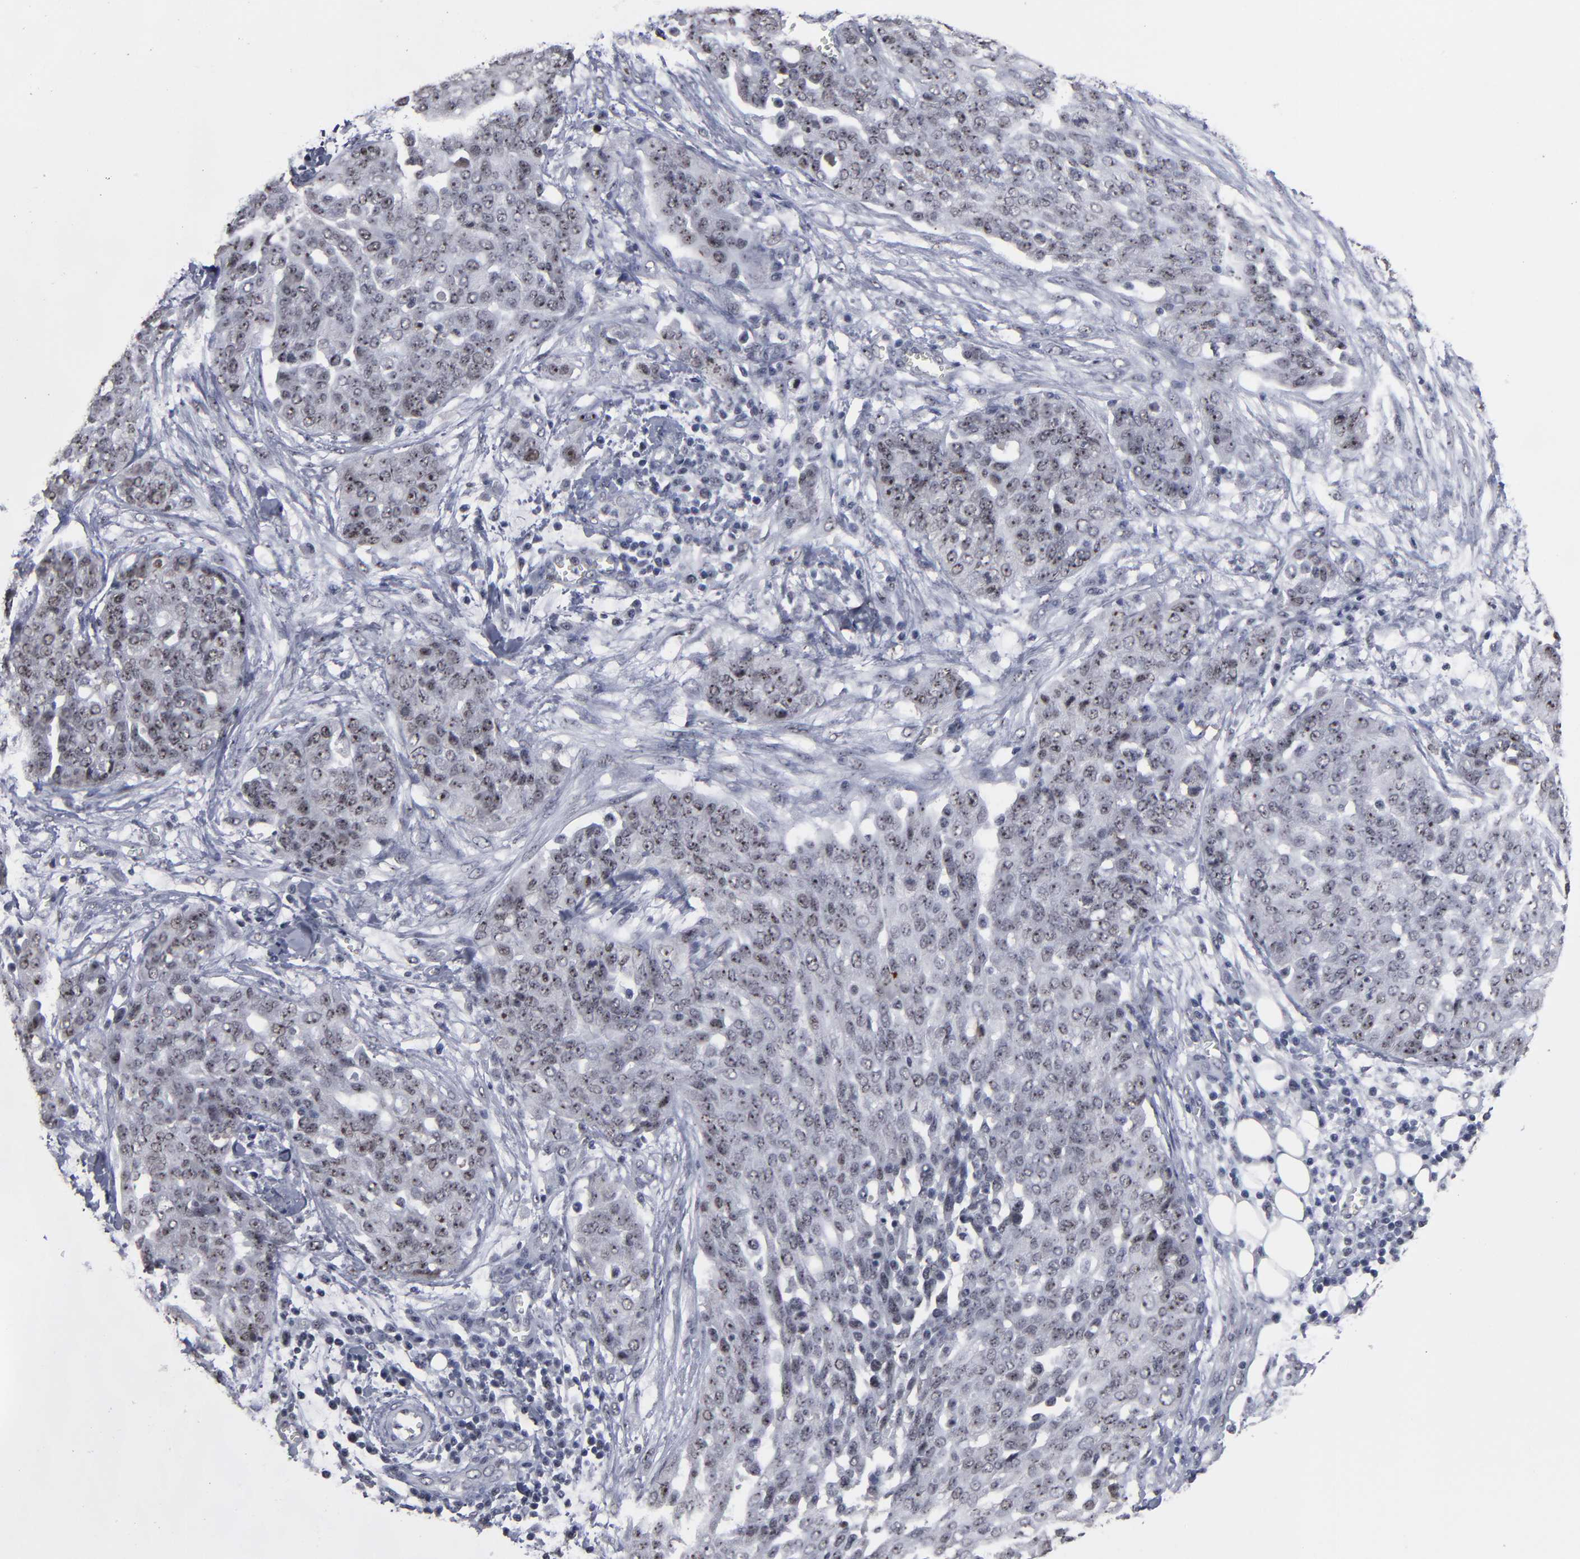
{"staining": {"intensity": "weak", "quantity": "25%-75%", "location": "nuclear"}, "tissue": "ovarian cancer", "cell_type": "Tumor cells", "image_type": "cancer", "snomed": [{"axis": "morphology", "description": "Cystadenocarcinoma, serous, NOS"}, {"axis": "topography", "description": "Soft tissue"}, {"axis": "topography", "description": "Ovary"}], "caption": "A brown stain labels weak nuclear positivity of a protein in ovarian cancer tumor cells.", "gene": "SSRP1", "patient": {"sex": "female", "age": 57}}